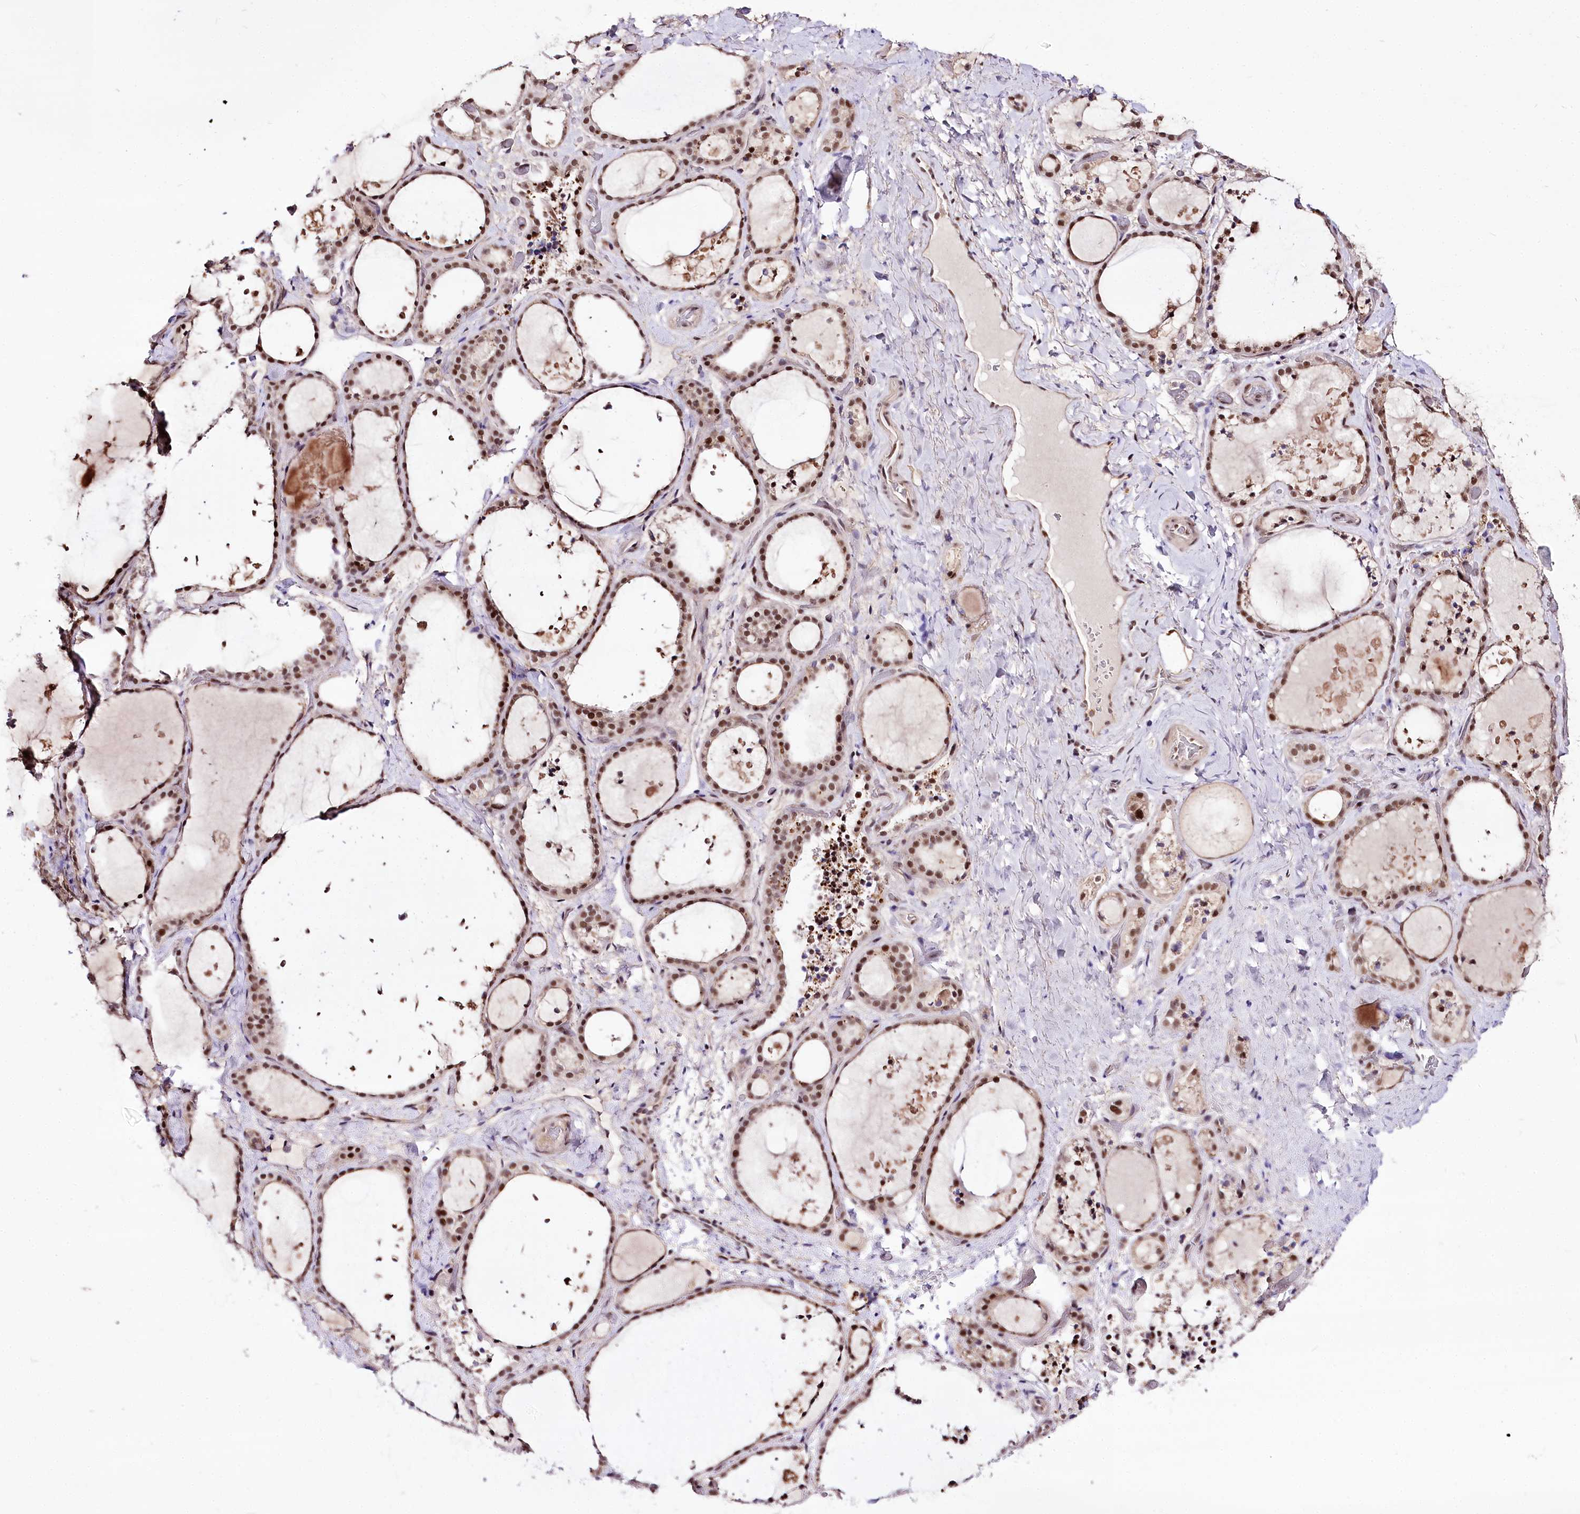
{"staining": {"intensity": "strong", "quantity": ">75%", "location": "nuclear"}, "tissue": "thyroid gland", "cell_type": "Glandular cells", "image_type": "normal", "snomed": [{"axis": "morphology", "description": "Normal tissue, NOS"}, {"axis": "topography", "description": "Thyroid gland"}], "caption": "The histopathology image displays immunohistochemical staining of benign thyroid gland. There is strong nuclear positivity is present in approximately >75% of glandular cells.", "gene": "POLA2", "patient": {"sex": "female", "age": 44}}